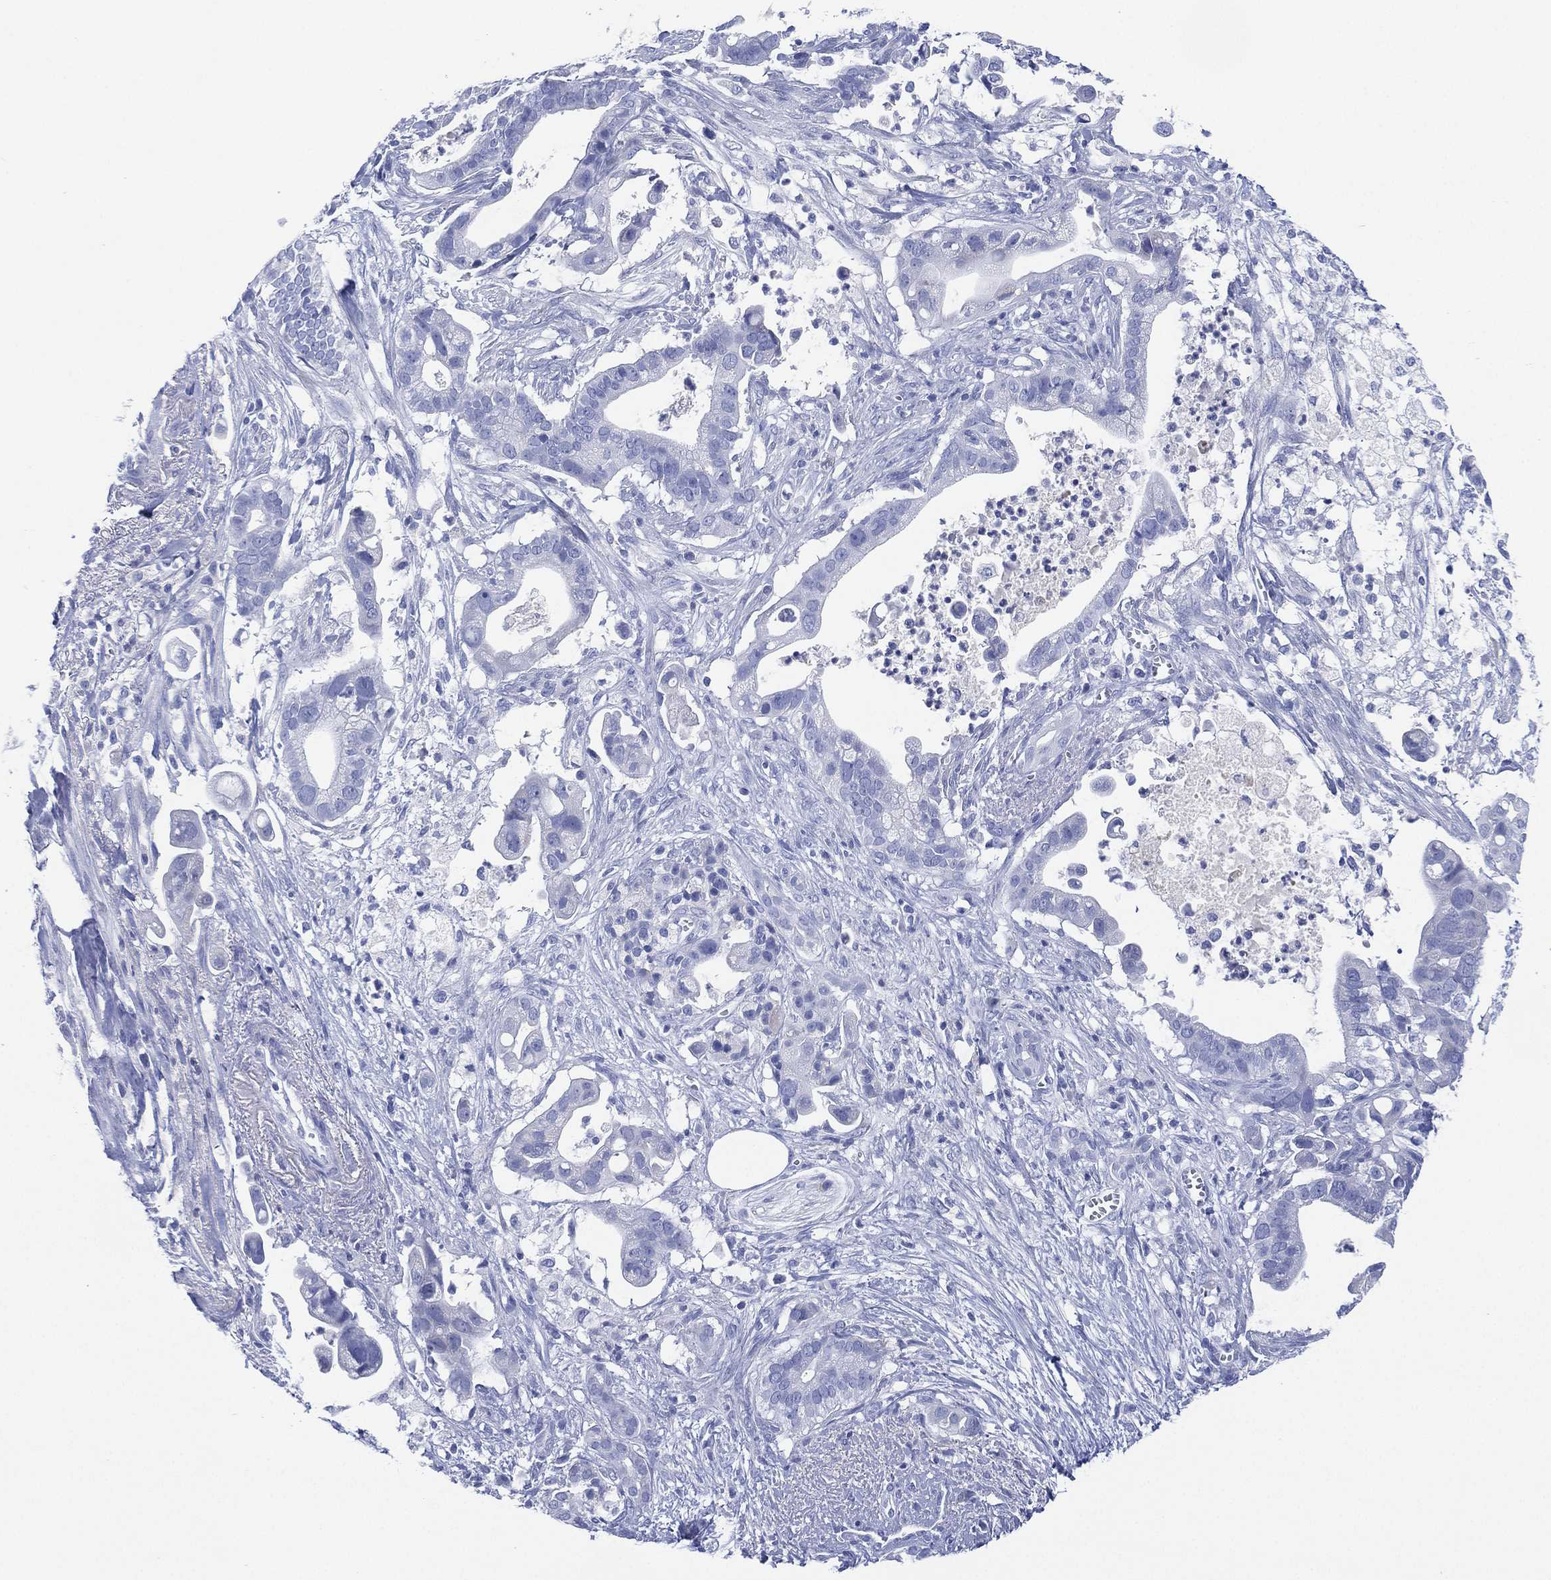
{"staining": {"intensity": "negative", "quantity": "none", "location": "none"}, "tissue": "pancreatic cancer", "cell_type": "Tumor cells", "image_type": "cancer", "snomed": [{"axis": "morphology", "description": "Adenocarcinoma, NOS"}, {"axis": "topography", "description": "Pancreas"}], "caption": "There is no significant expression in tumor cells of pancreatic cancer (adenocarcinoma).", "gene": "SLC9C2", "patient": {"sex": "male", "age": 61}}